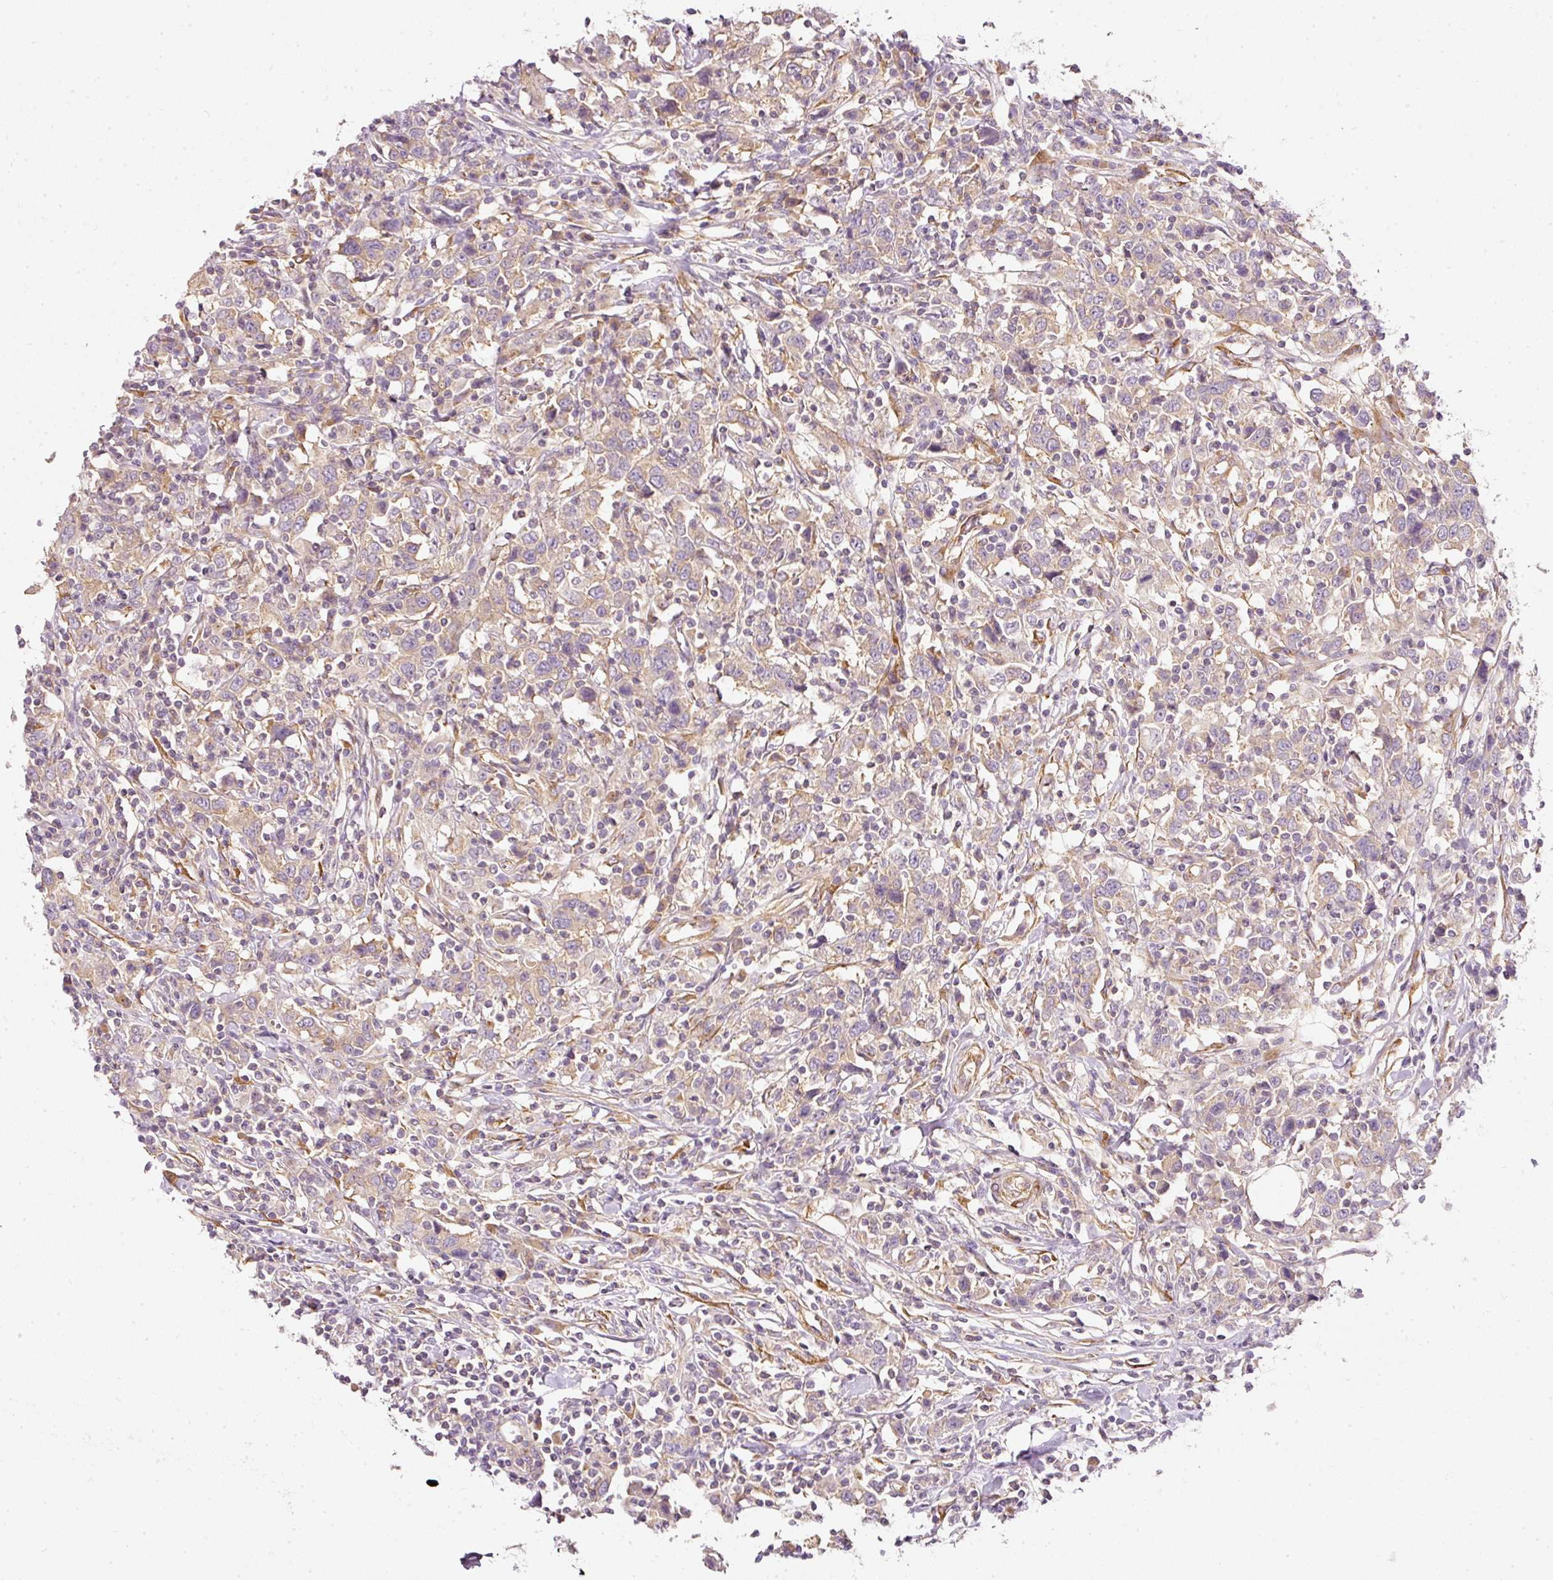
{"staining": {"intensity": "weak", "quantity": "25%-75%", "location": "cytoplasmic/membranous"}, "tissue": "urothelial cancer", "cell_type": "Tumor cells", "image_type": "cancer", "snomed": [{"axis": "morphology", "description": "Urothelial carcinoma, High grade"}, {"axis": "topography", "description": "Urinary bladder"}], "caption": "Human urothelial carcinoma (high-grade) stained with a protein marker exhibits weak staining in tumor cells.", "gene": "RNF167", "patient": {"sex": "male", "age": 61}}